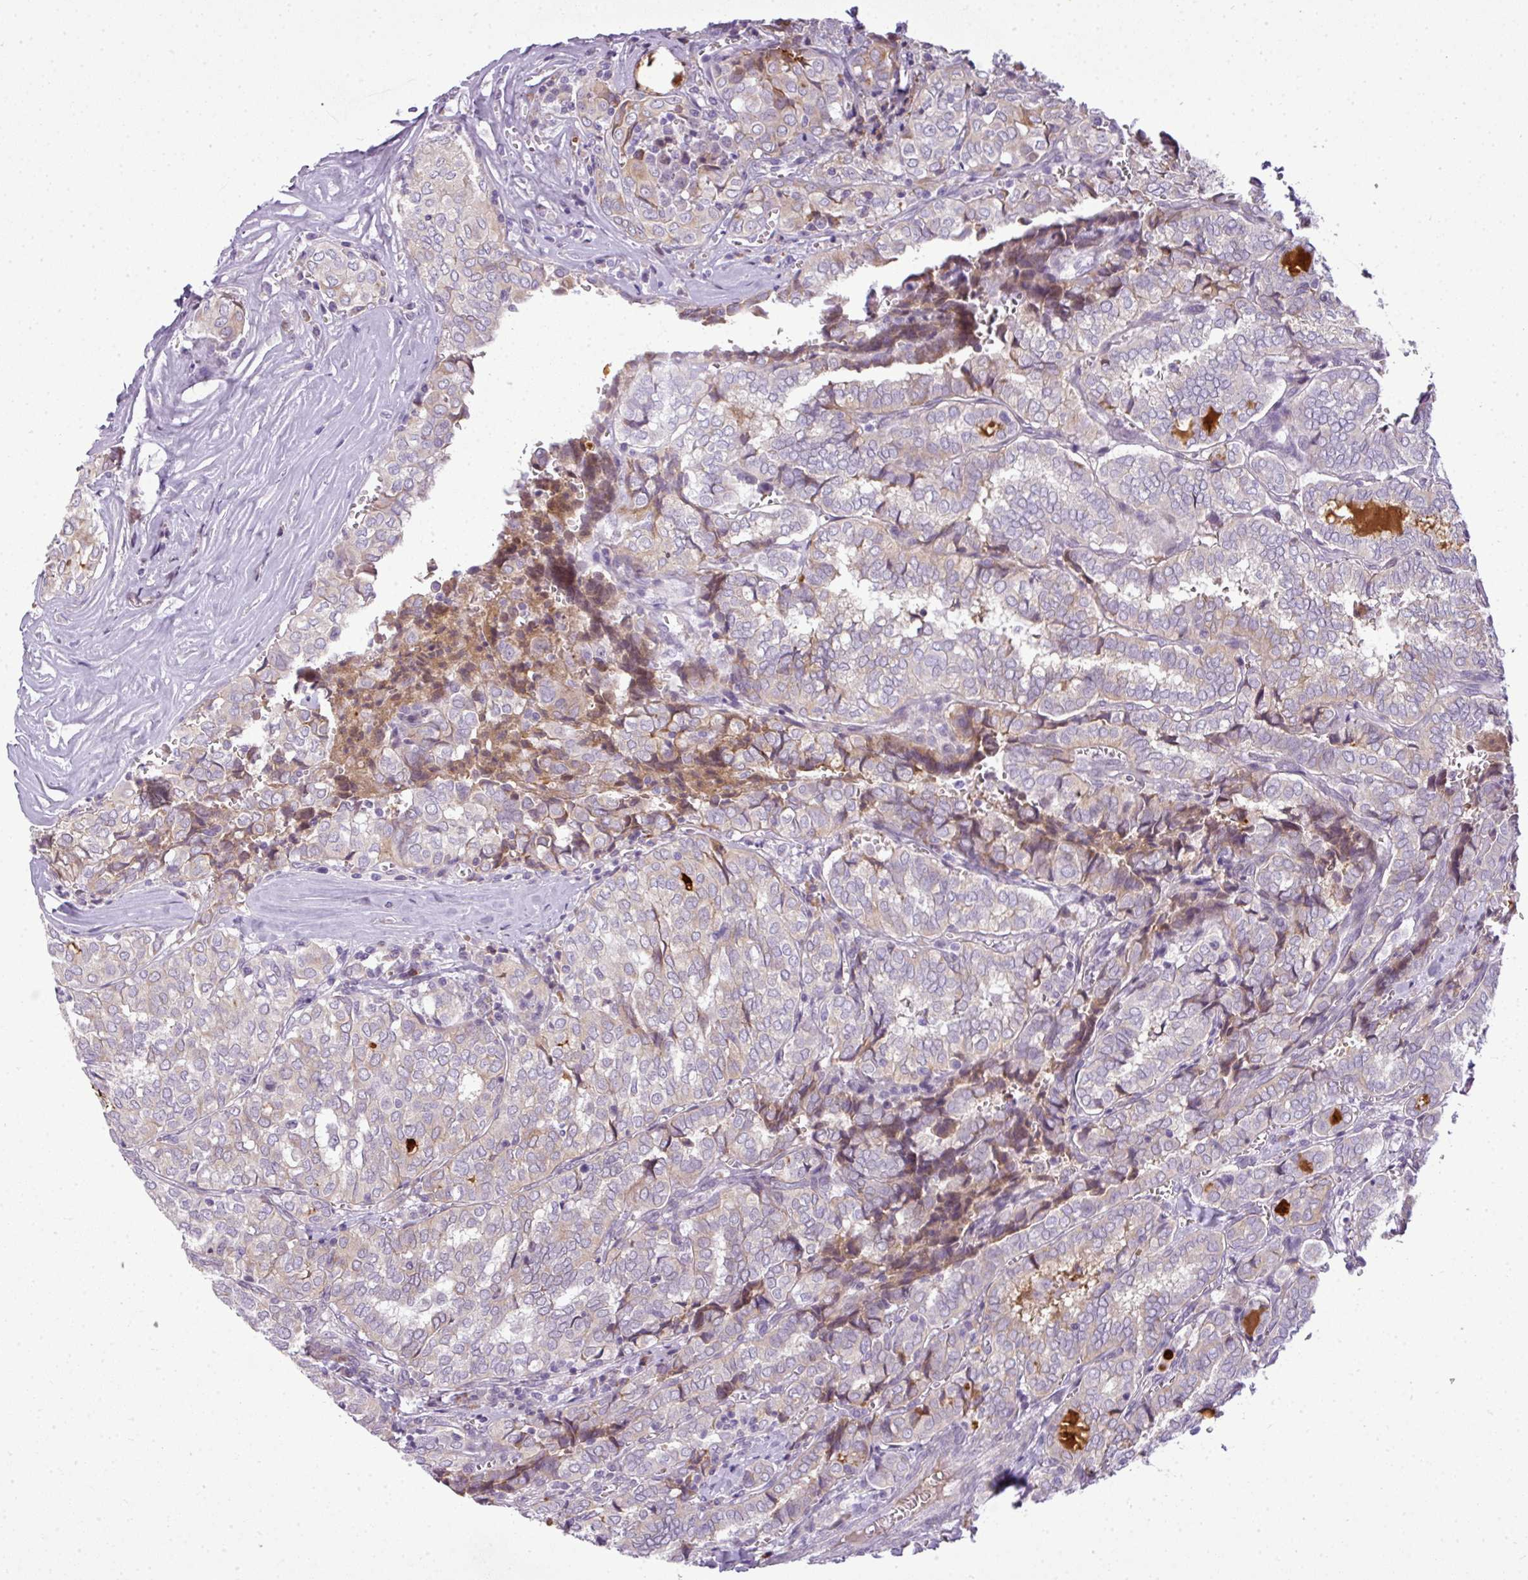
{"staining": {"intensity": "moderate", "quantity": "<25%", "location": "cytoplasmic/membranous"}, "tissue": "thyroid cancer", "cell_type": "Tumor cells", "image_type": "cancer", "snomed": [{"axis": "morphology", "description": "Papillary adenocarcinoma, NOS"}, {"axis": "topography", "description": "Thyroid gland"}], "caption": "Moderate cytoplasmic/membranous staining for a protein is present in approximately <25% of tumor cells of papillary adenocarcinoma (thyroid) using immunohistochemistry (IHC).", "gene": "C4B", "patient": {"sex": "female", "age": 30}}